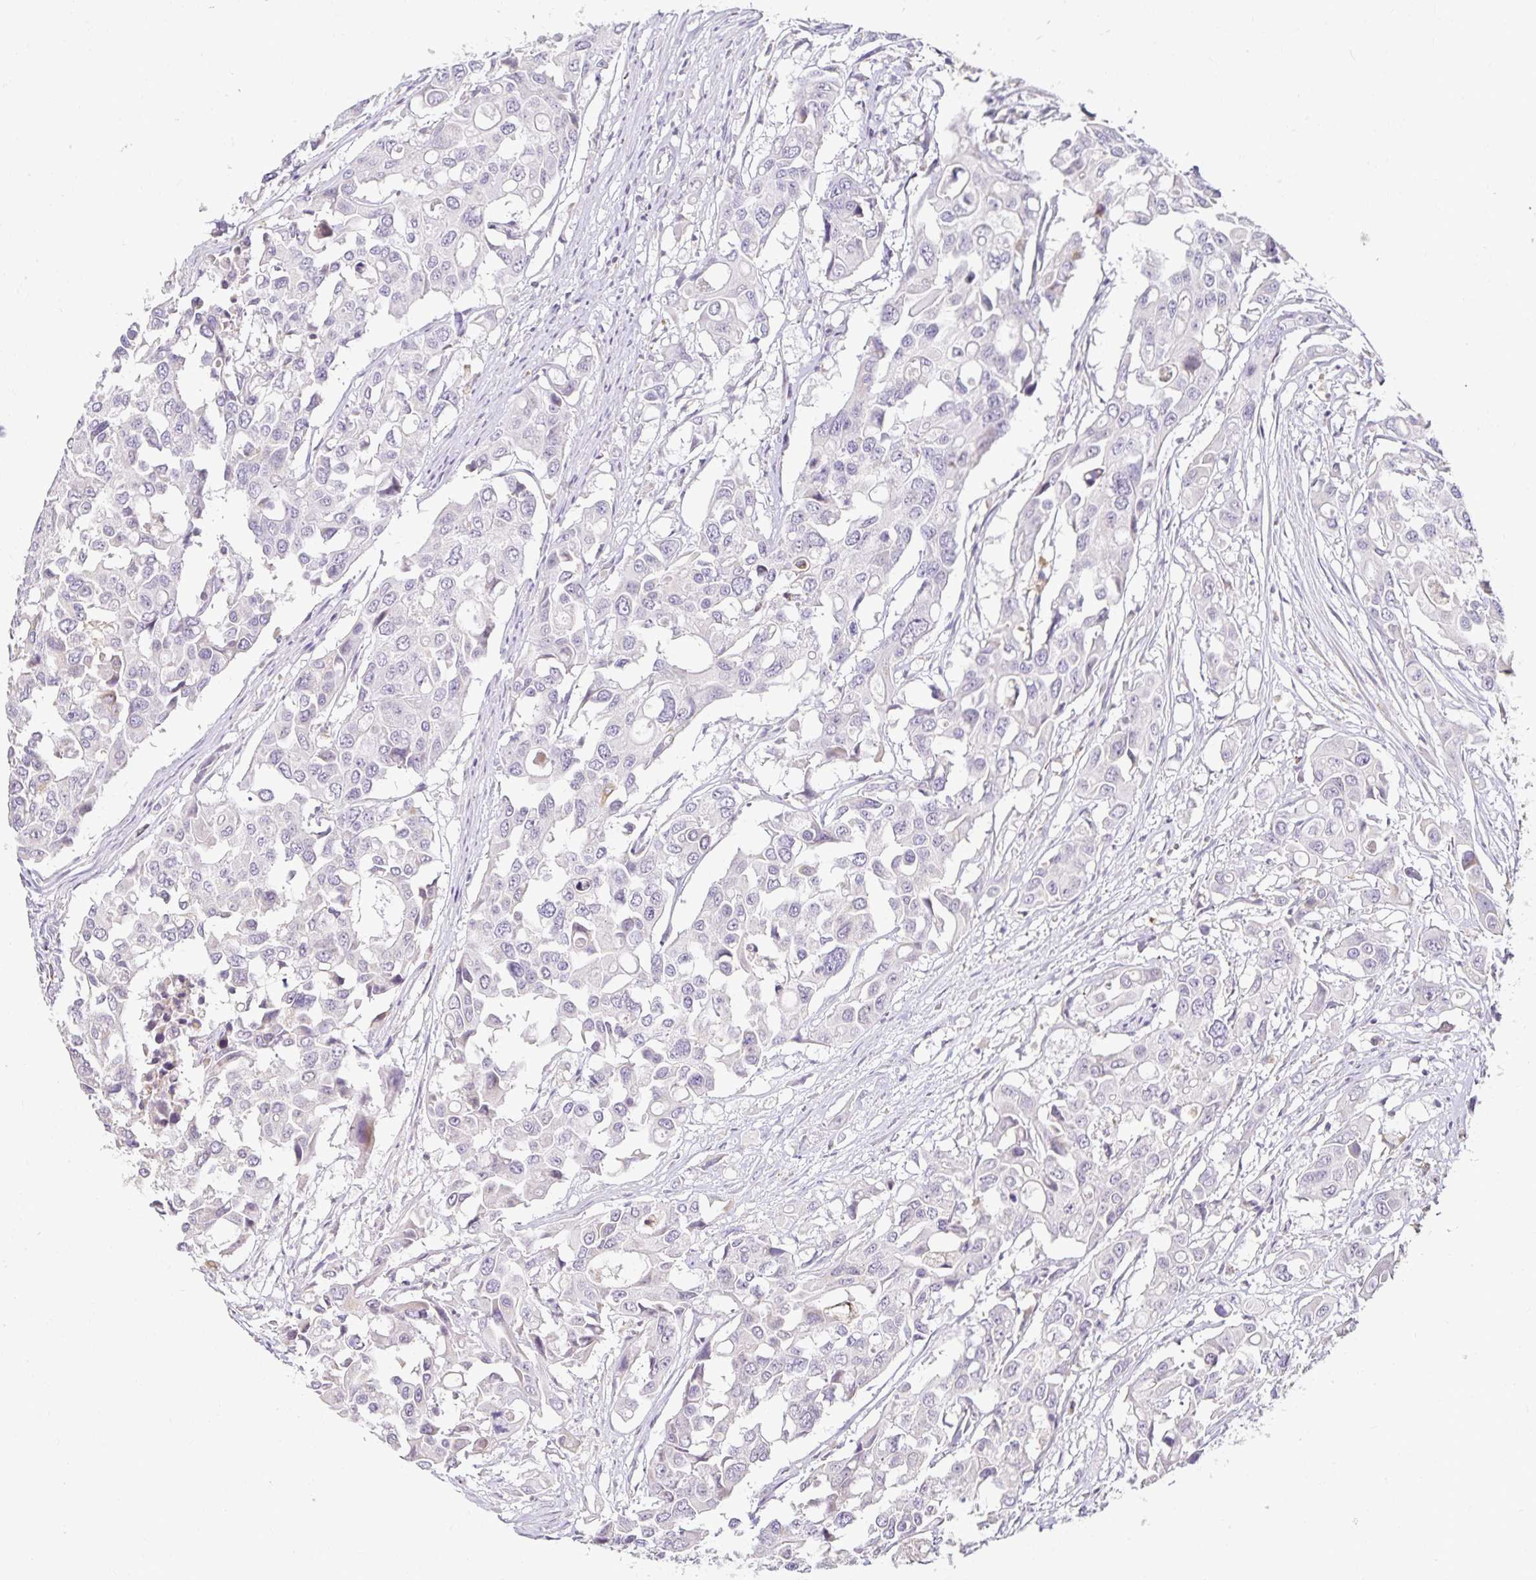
{"staining": {"intensity": "negative", "quantity": "none", "location": "none"}, "tissue": "colorectal cancer", "cell_type": "Tumor cells", "image_type": "cancer", "snomed": [{"axis": "morphology", "description": "Adenocarcinoma, NOS"}, {"axis": "topography", "description": "Colon"}], "caption": "Tumor cells are negative for brown protein staining in colorectal cancer (adenocarcinoma).", "gene": "GP2", "patient": {"sex": "male", "age": 77}}